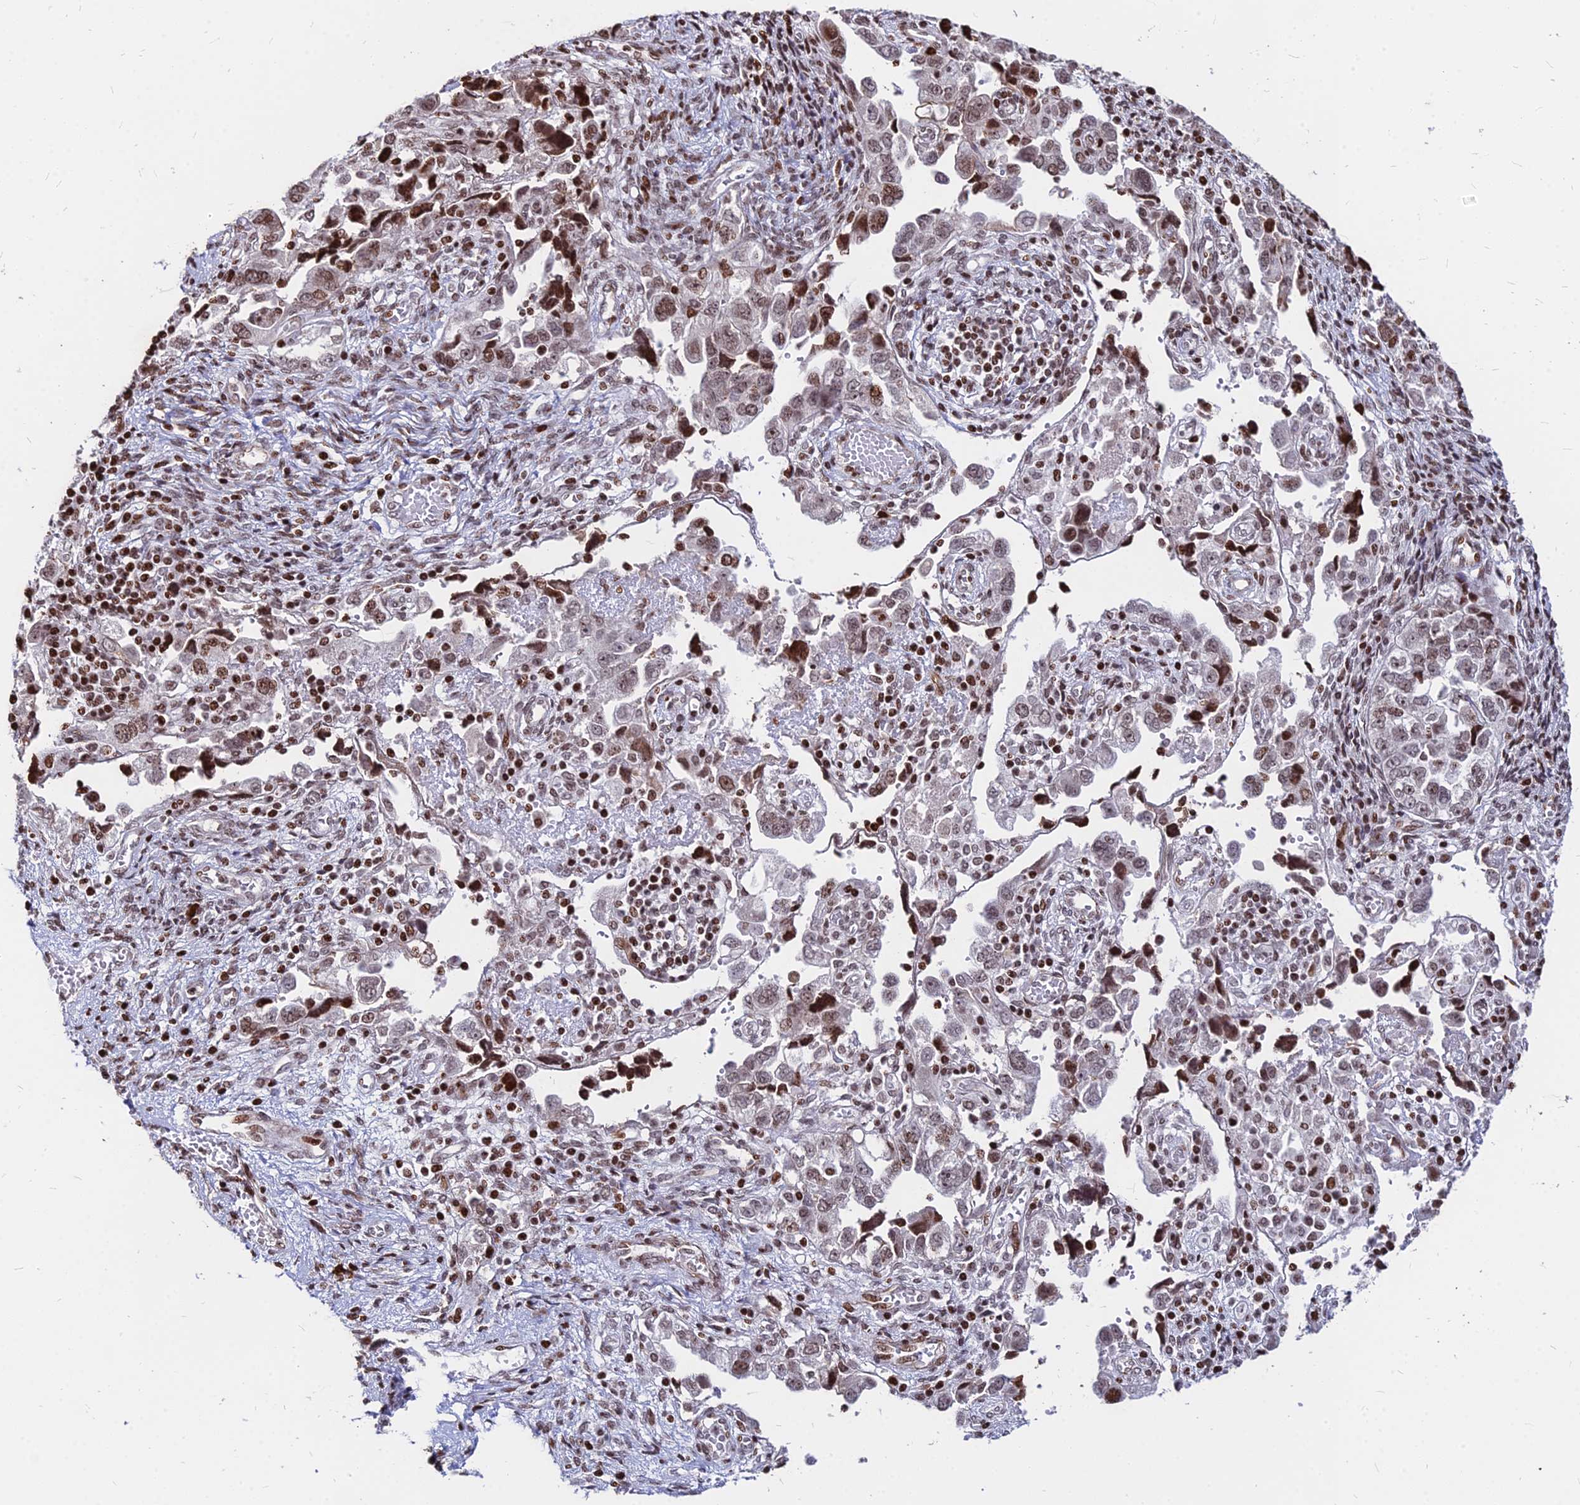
{"staining": {"intensity": "moderate", "quantity": "25%-75%", "location": "nuclear"}, "tissue": "ovarian cancer", "cell_type": "Tumor cells", "image_type": "cancer", "snomed": [{"axis": "morphology", "description": "Carcinoma, NOS"}, {"axis": "morphology", "description": "Cystadenocarcinoma, serous, NOS"}, {"axis": "topography", "description": "Ovary"}], "caption": "The photomicrograph reveals staining of ovarian cancer, revealing moderate nuclear protein positivity (brown color) within tumor cells.", "gene": "NYAP2", "patient": {"sex": "female", "age": 69}}